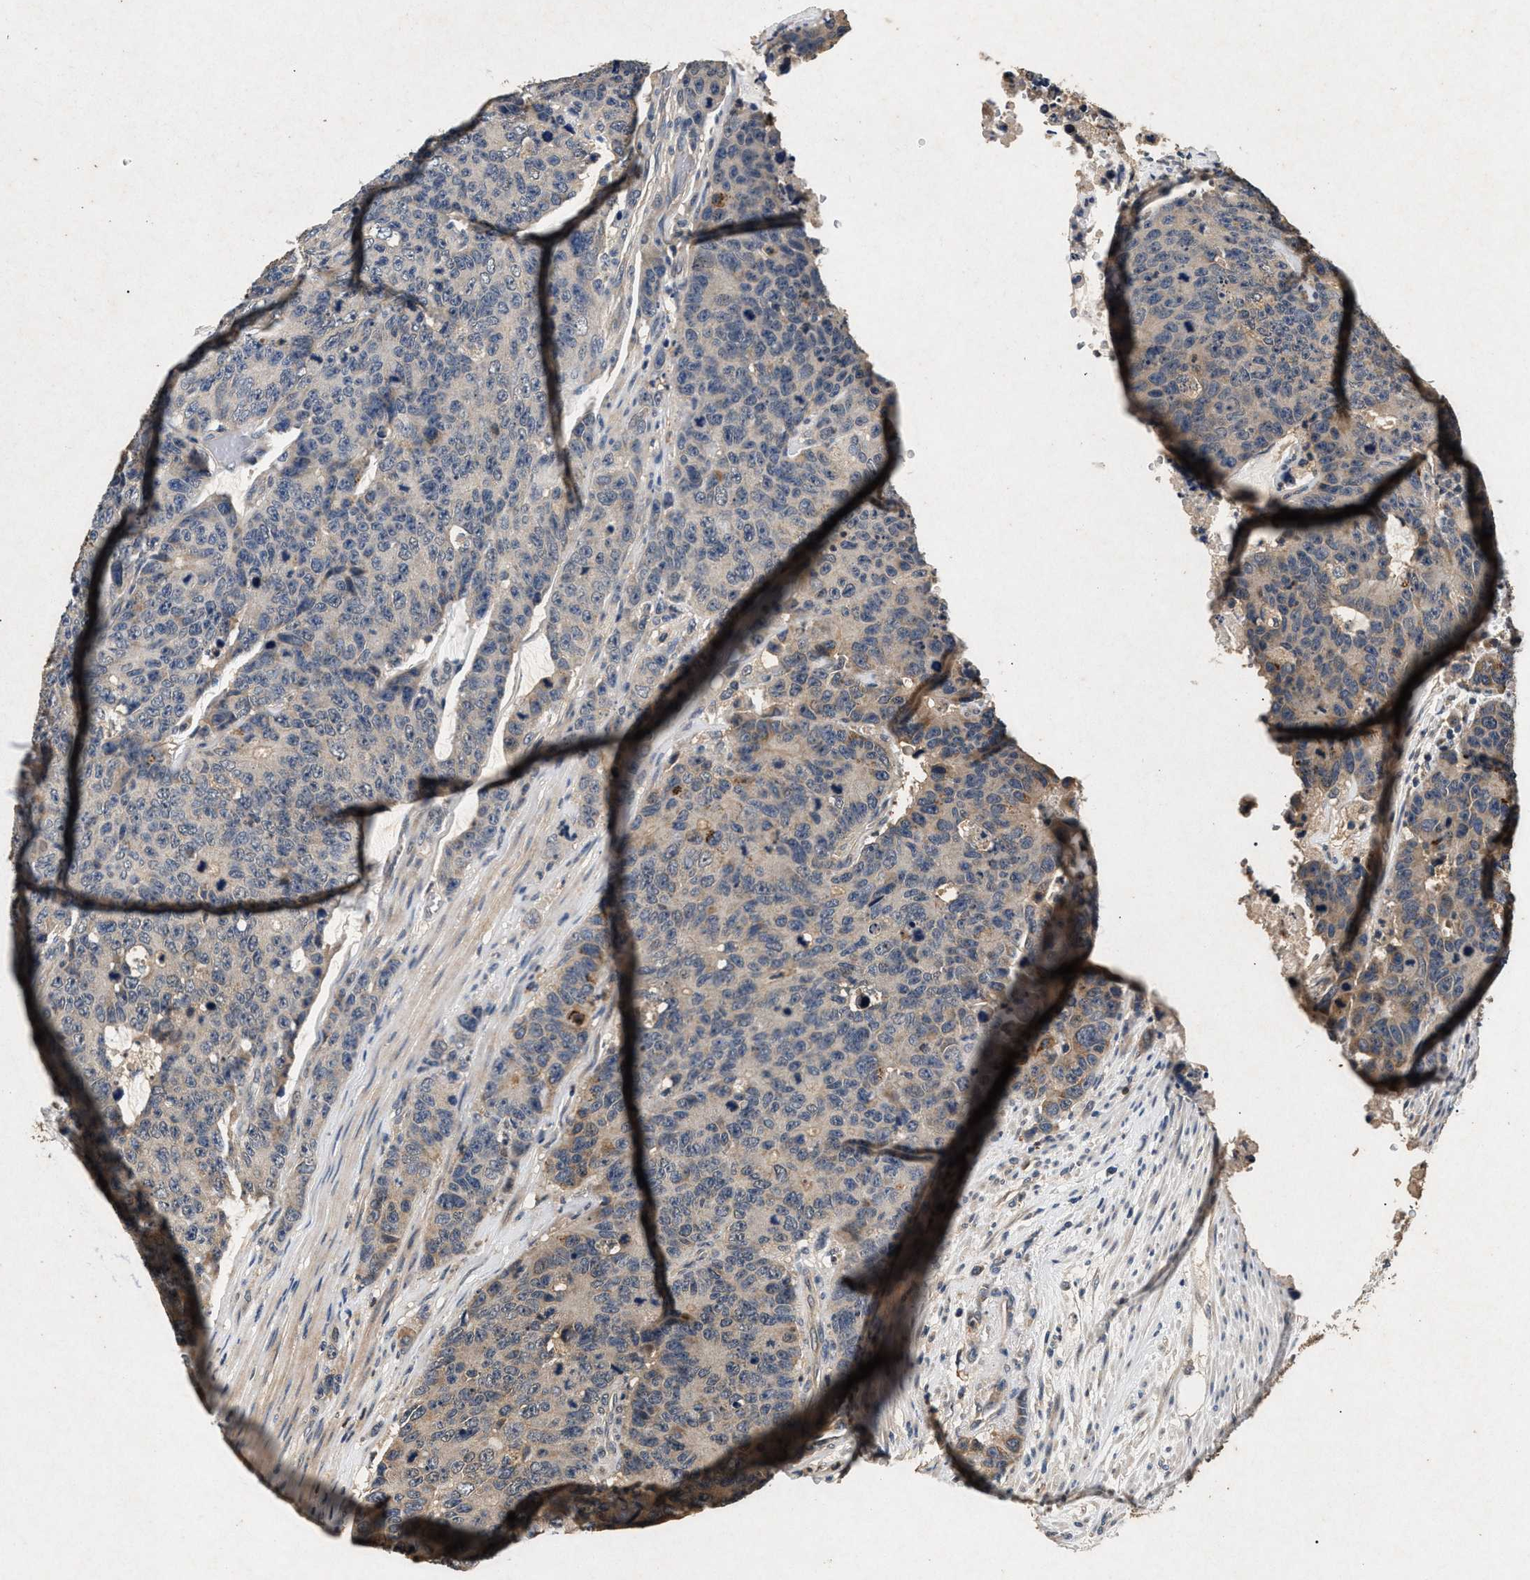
{"staining": {"intensity": "weak", "quantity": "<25%", "location": "cytoplasmic/membranous"}, "tissue": "colorectal cancer", "cell_type": "Tumor cells", "image_type": "cancer", "snomed": [{"axis": "morphology", "description": "Adenocarcinoma, NOS"}, {"axis": "topography", "description": "Colon"}], "caption": "This is an immunohistochemistry photomicrograph of colorectal adenocarcinoma. There is no expression in tumor cells.", "gene": "PPP1CC", "patient": {"sex": "female", "age": 86}}